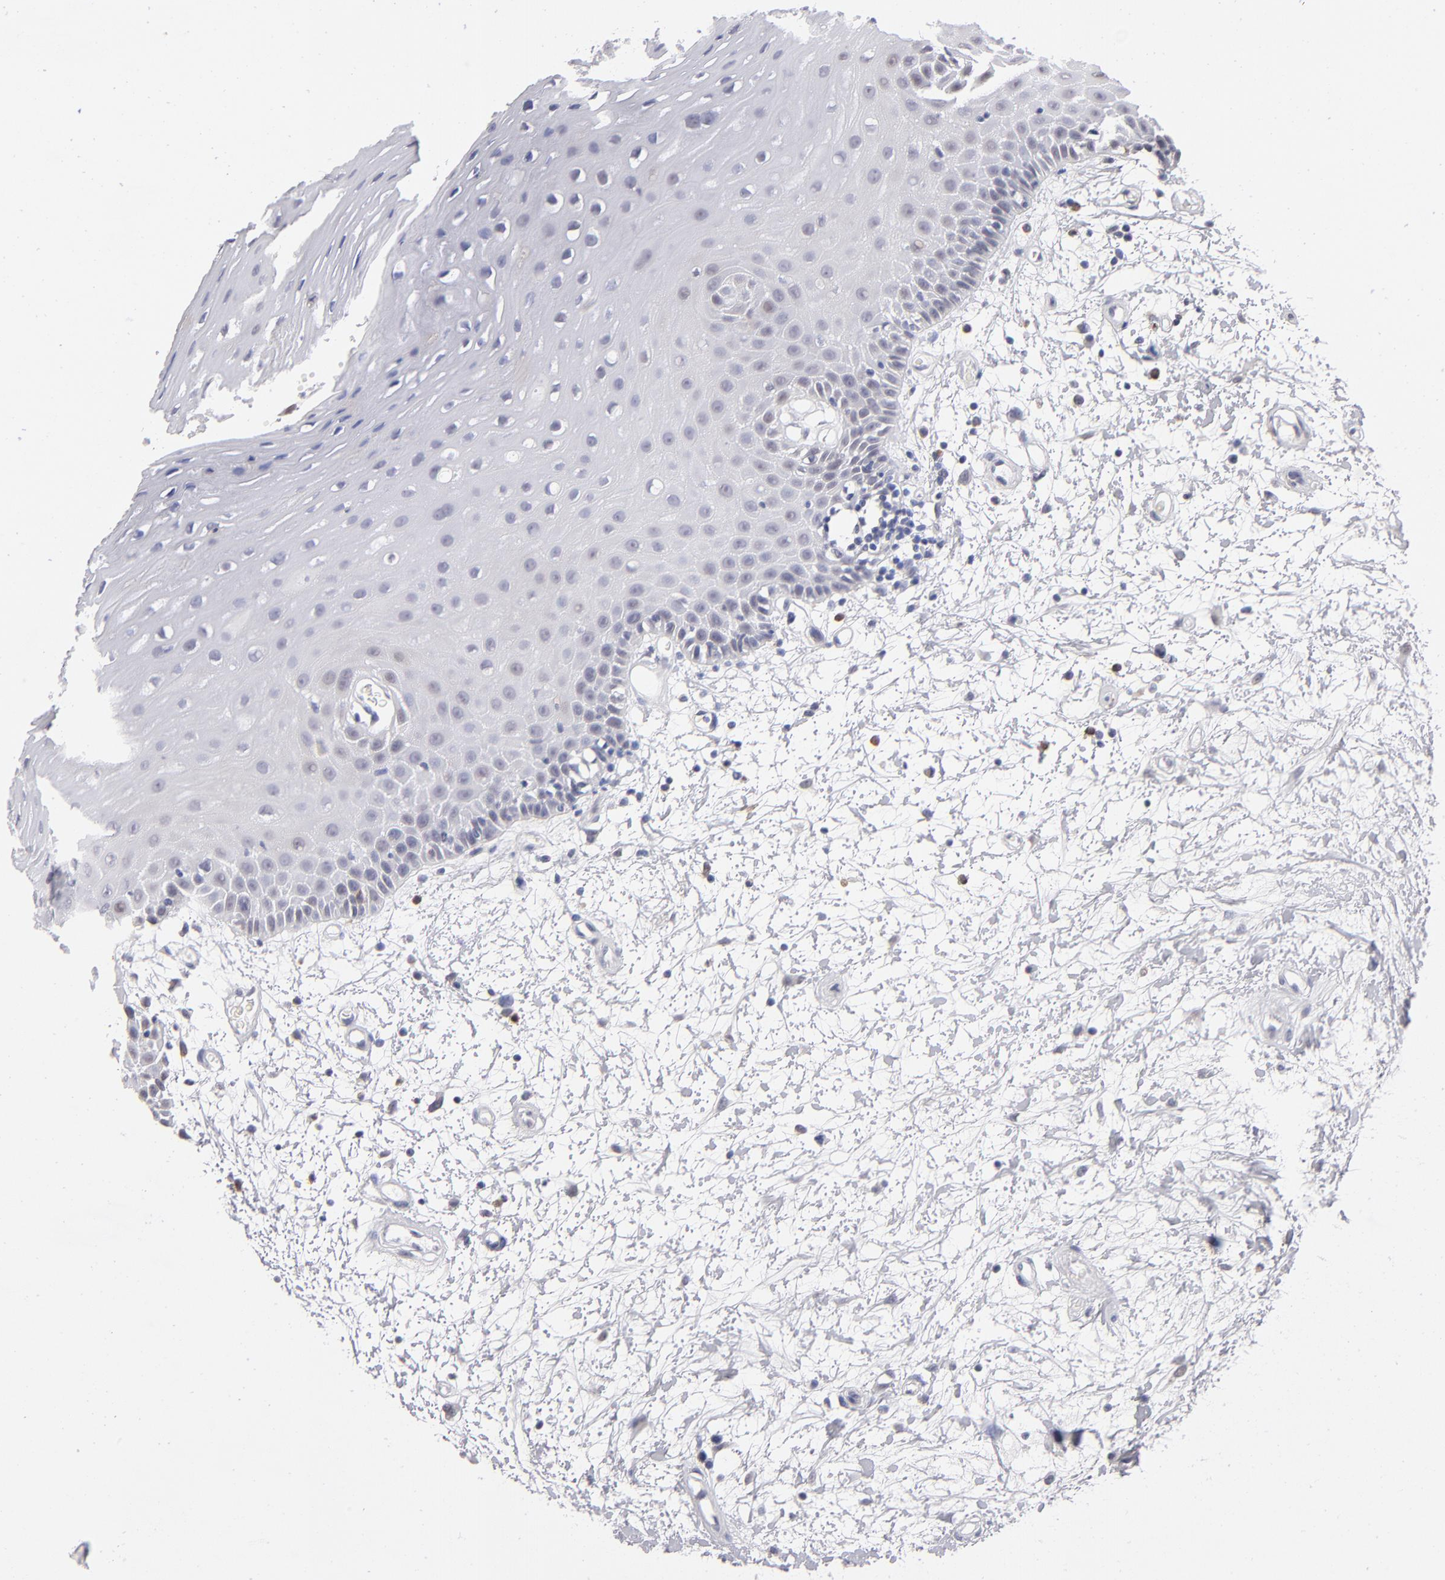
{"staining": {"intensity": "negative", "quantity": "none", "location": "none"}, "tissue": "oral mucosa", "cell_type": "Squamous epithelial cells", "image_type": "normal", "snomed": [{"axis": "morphology", "description": "Normal tissue, NOS"}, {"axis": "topography", "description": "Oral tissue"}], "caption": "DAB immunohistochemical staining of unremarkable oral mucosa exhibits no significant expression in squamous epithelial cells. Brightfield microscopy of immunohistochemistry (IHC) stained with DAB (brown) and hematoxylin (blue), captured at high magnification.", "gene": "MGAM", "patient": {"sex": "female", "age": 79}}